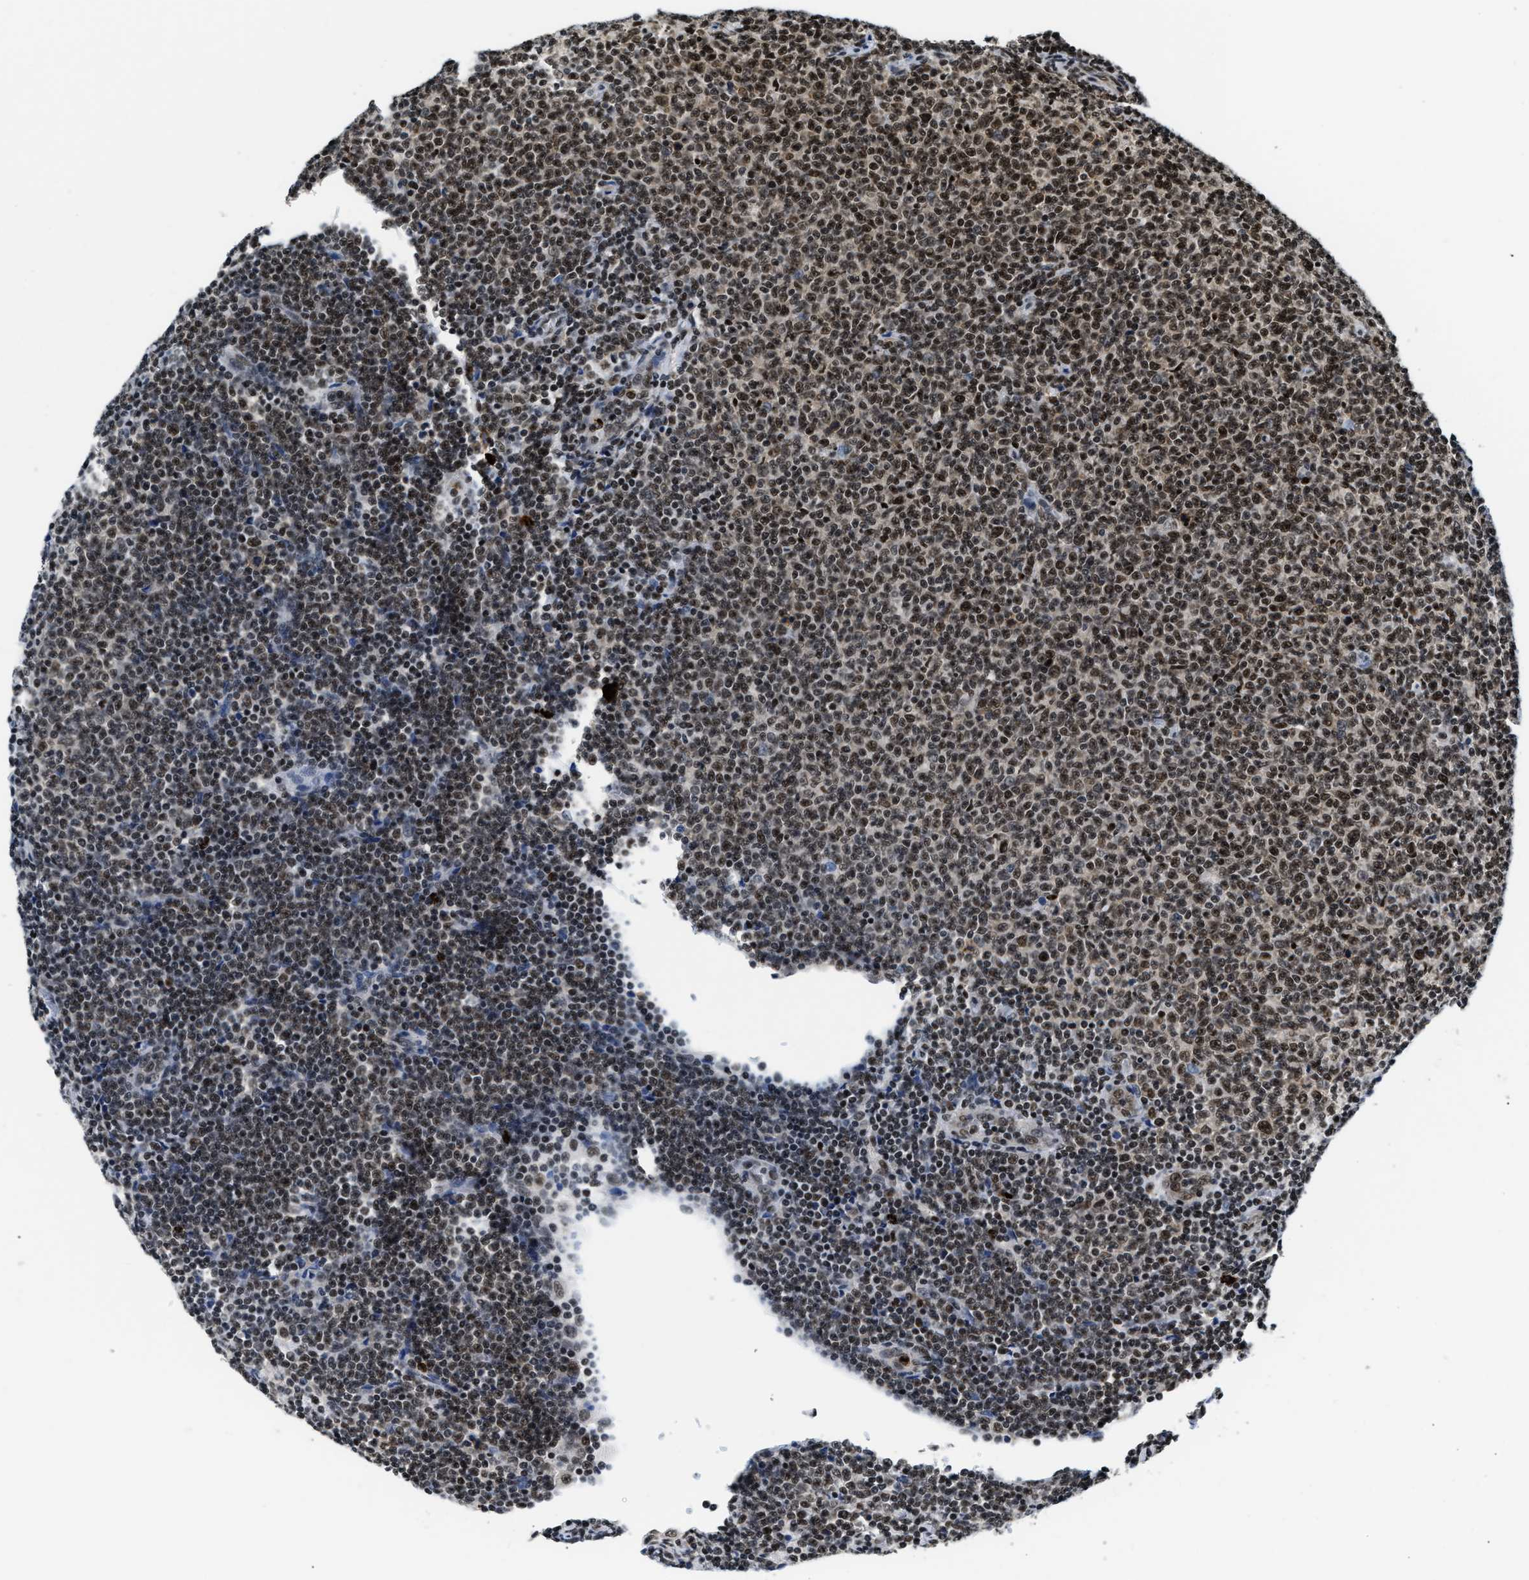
{"staining": {"intensity": "moderate", "quantity": "25%-75%", "location": "nuclear"}, "tissue": "lymphoma", "cell_type": "Tumor cells", "image_type": "cancer", "snomed": [{"axis": "morphology", "description": "Malignant lymphoma, non-Hodgkin's type, Low grade"}, {"axis": "topography", "description": "Lymph node"}], "caption": "Immunohistochemistry (DAB) staining of human lymphoma exhibits moderate nuclear protein staining in about 25%-75% of tumor cells.", "gene": "CCNDBP1", "patient": {"sex": "male", "age": 66}}